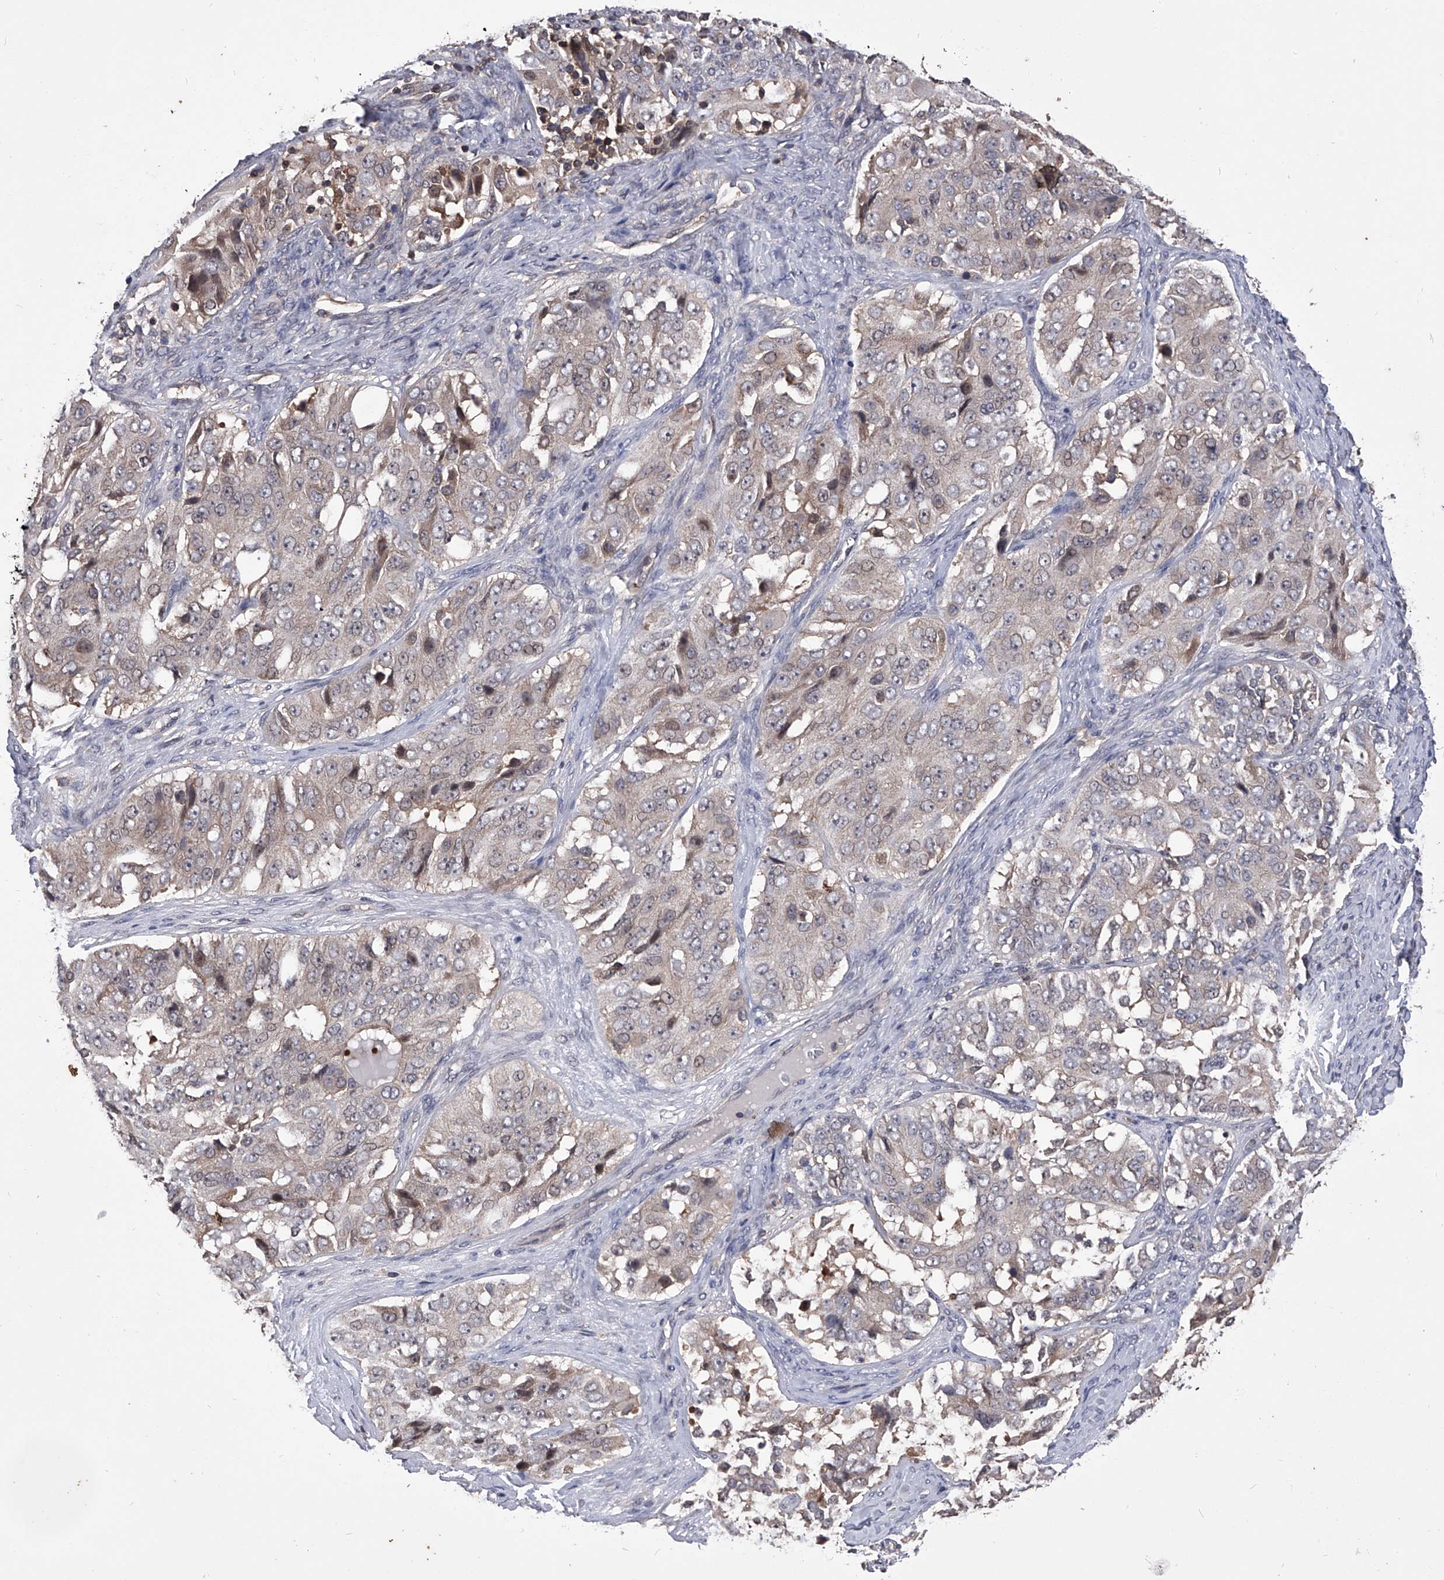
{"staining": {"intensity": "weak", "quantity": "<25%", "location": "cytoplasmic/membranous,nuclear"}, "tissue": "ovarian cancer", "cell_type": "Tumor cells", "image_type": "cancer", "snomed": [{"axis": "morphology", "description": "Carcinoma, endometroid"}, {"axis": "topography", "description": "Ovary"}], "caption": "Ovarian cancer (endometroid carcinoma) was stained to show a protein in brown. There is no significant staining in tumor cells. (DAB immunohistochemistry (IHC), high magnification).", "gene": "PAN3", "patient": {"sex": "female", "age": 51}}